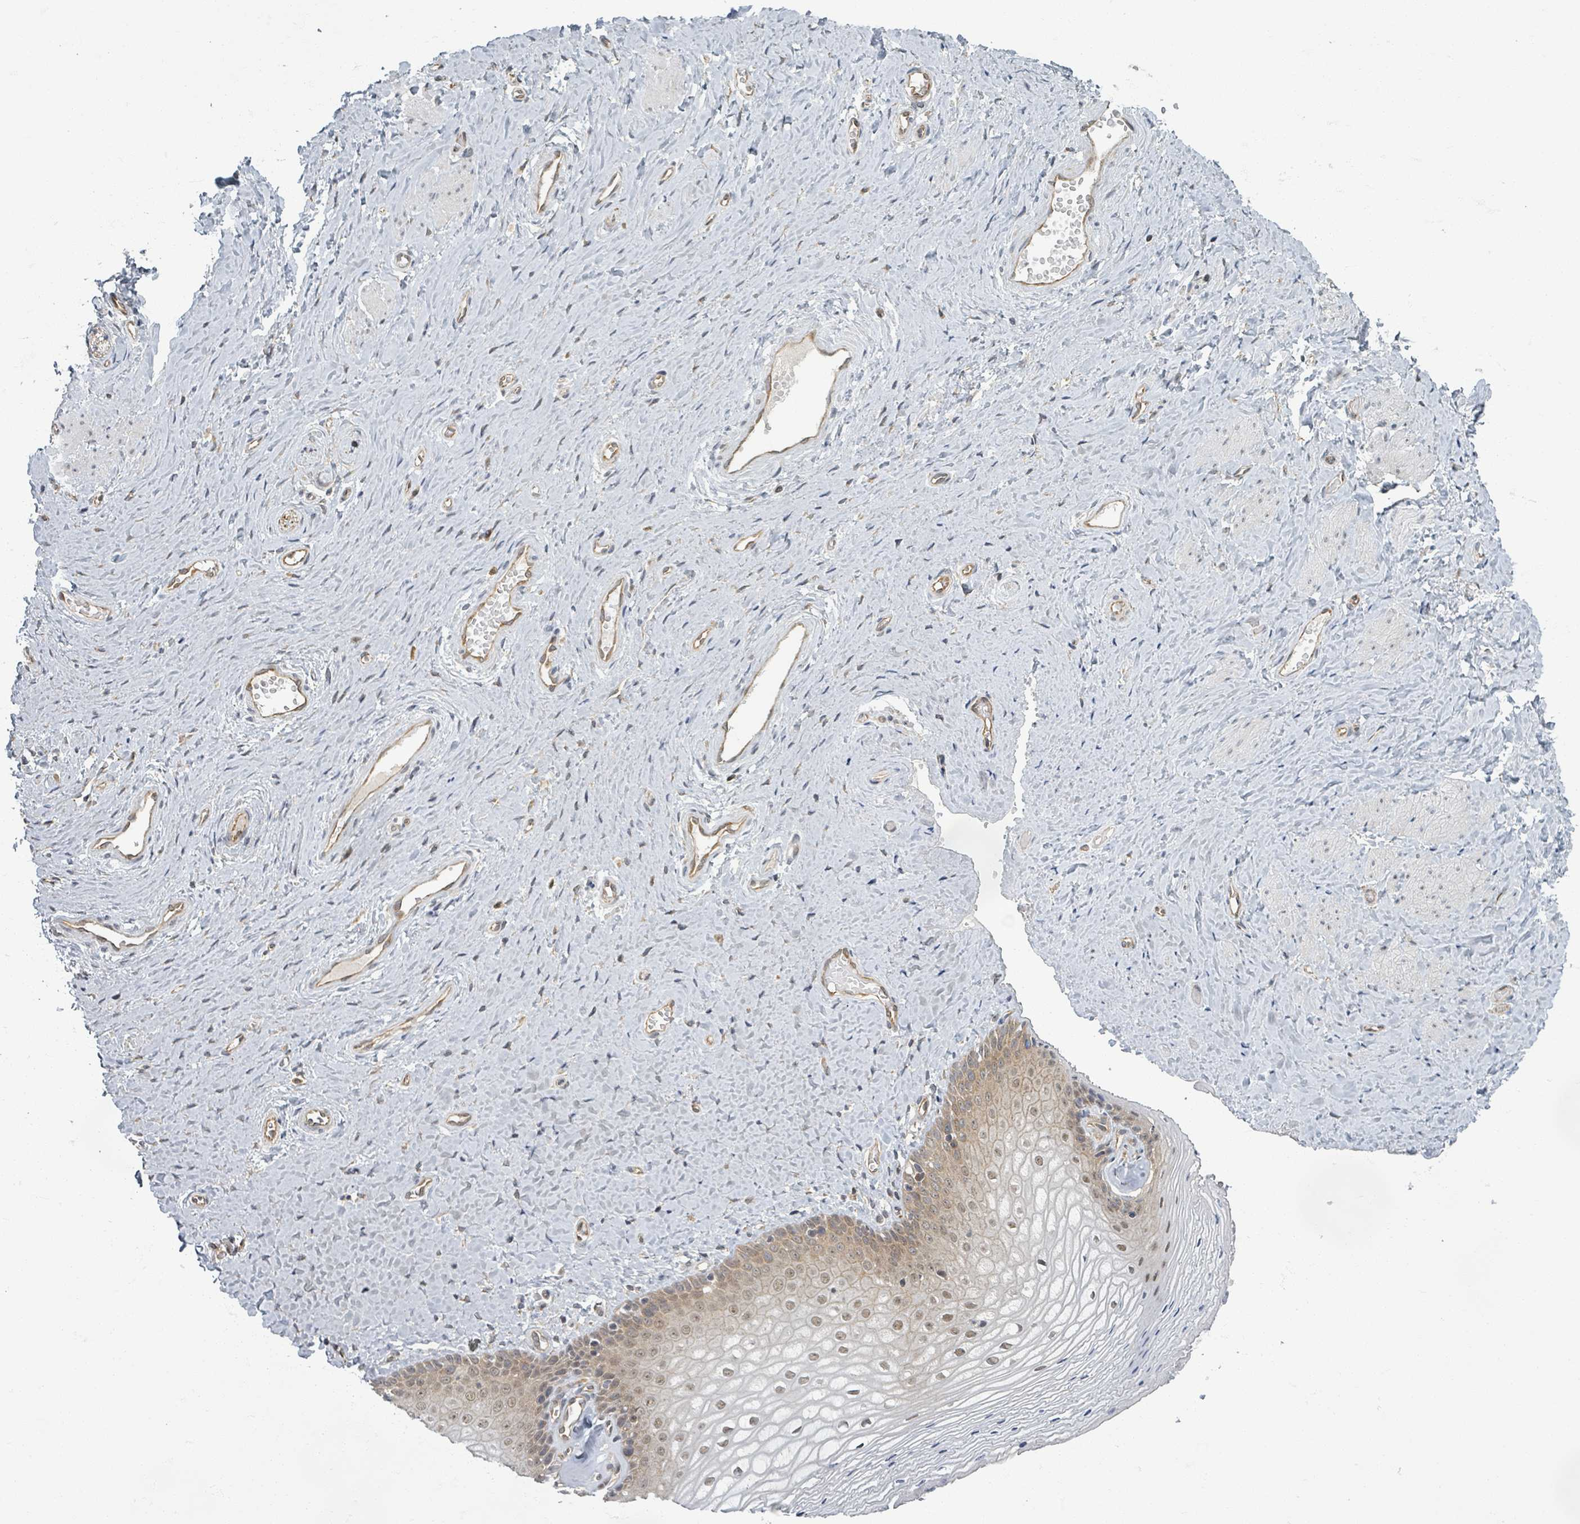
{"staining": {"intensity": "moderate", "quantity": "25%-75%", "location": "cytoplasmic/membranous,nuclear"}, "tissue": "vagina", "cell_type": "Squamous epithelial cells", "image_type": "normal", "snomed": [{"axis": "morphology", "description": "Normal tissue, NOS"}, {"axis": "topography", "description": "Vagina"}], "caption": "DAB immunohistochemical staining of benign vagina displays moderate cytoplasmic/membranous,nuclear protein positivity in about 25%-75% of squamous epithelial cells. (DAB (3,3'-diaminobenzidine) IHC, brown staining for protein, blue staining for nuclei).", "gene": "INTS15", "patient": {"sex": "female", "age": 65}}